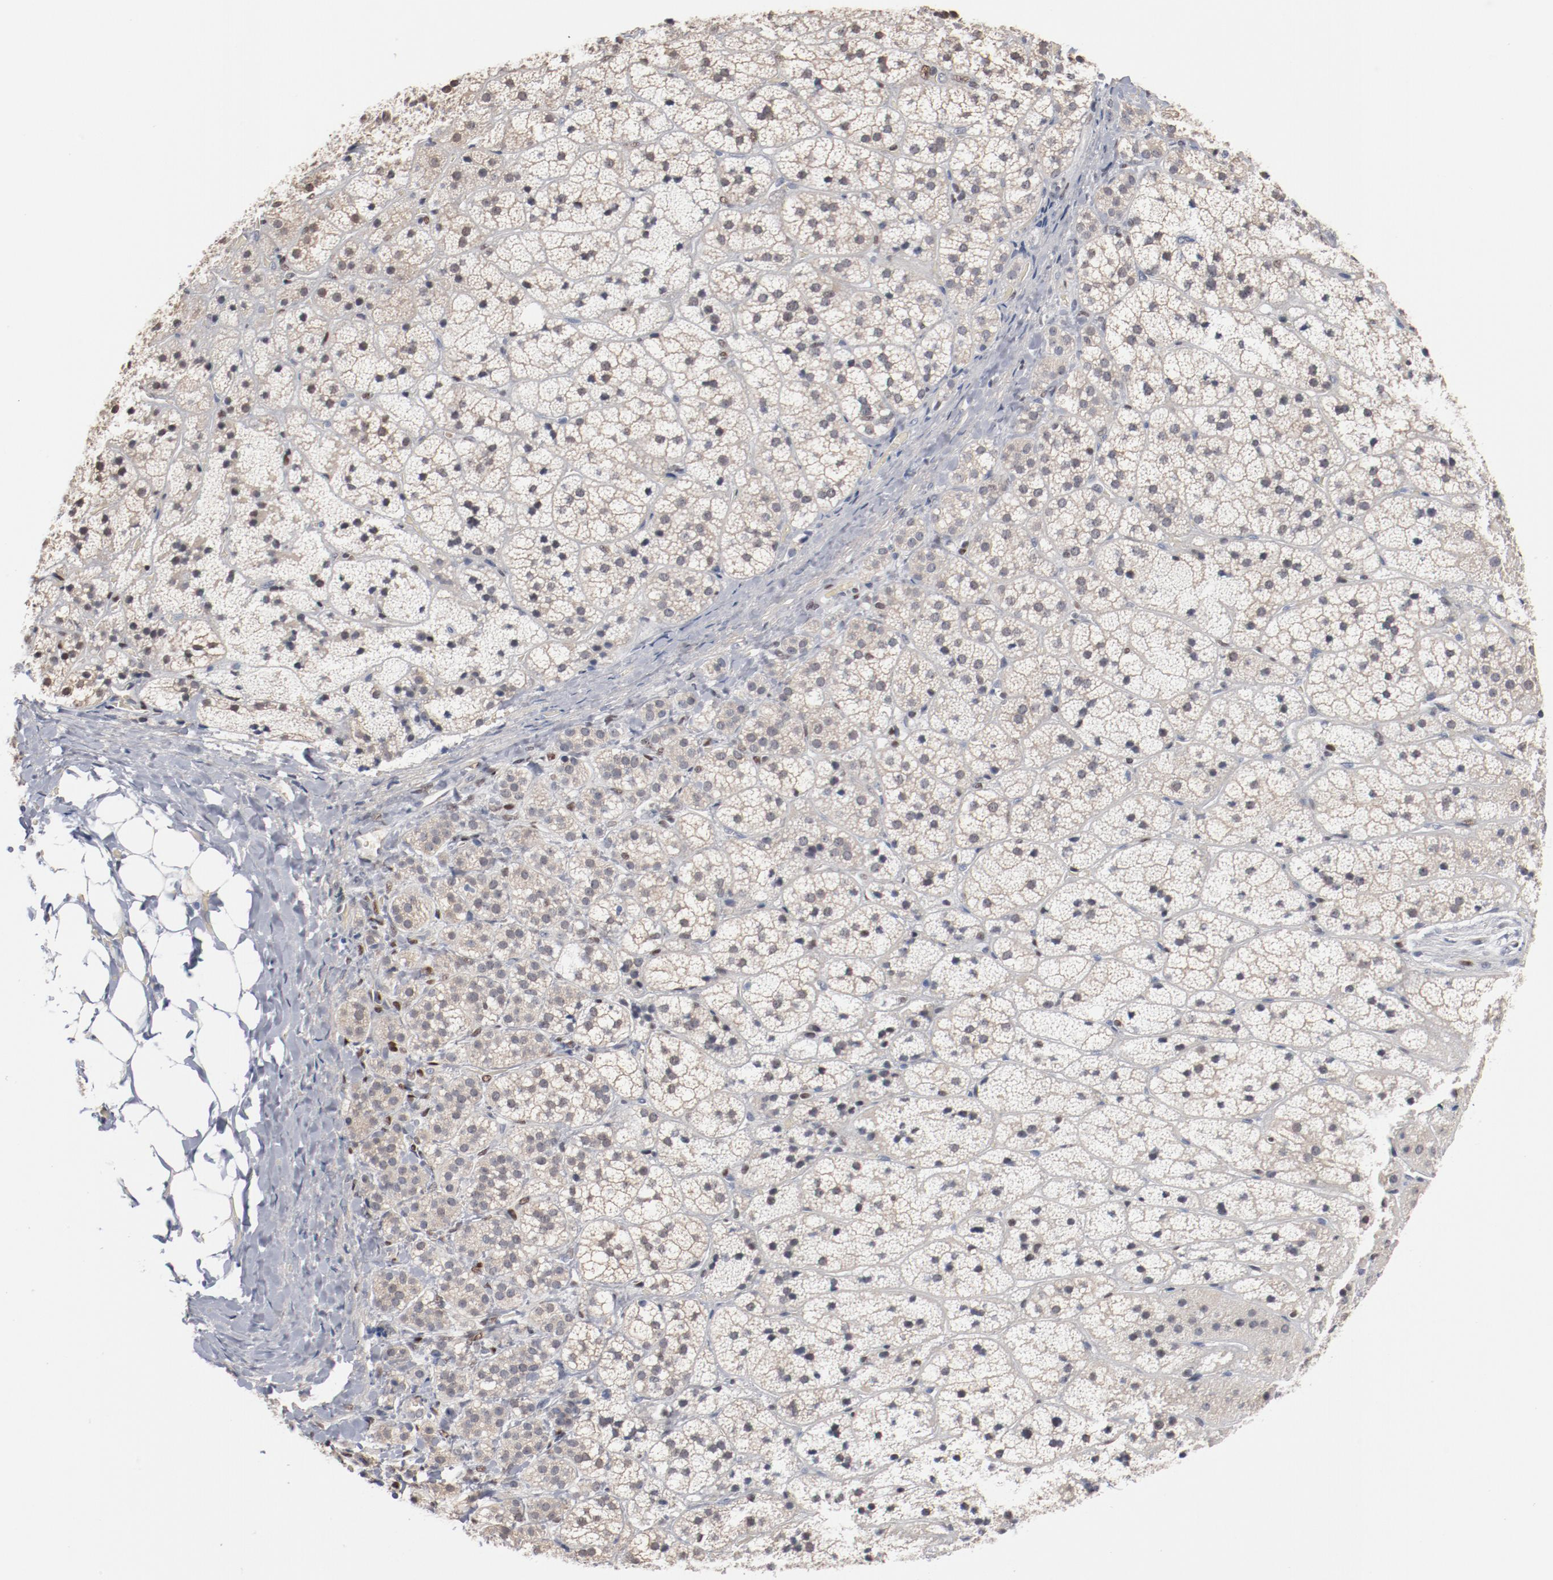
{"staining": {"intensity": "negative", "quantity": "none", "location": "none"}, "tissue": "adrenal gland", "cell_type": "Glandular cells", "image_type": "normal", "snomed": [{"axis": "morphology", "description": "Normal tissue, NOS"}, {"axis": "topography", "description": "Adrenal gland"}], "caption": "This is an immunohistochemistry histopathology image of benign adrenal gland. There is no expression in glandular cells.", "gene": "ZEB2", "patient": {"sex": "female", "age": 44}}